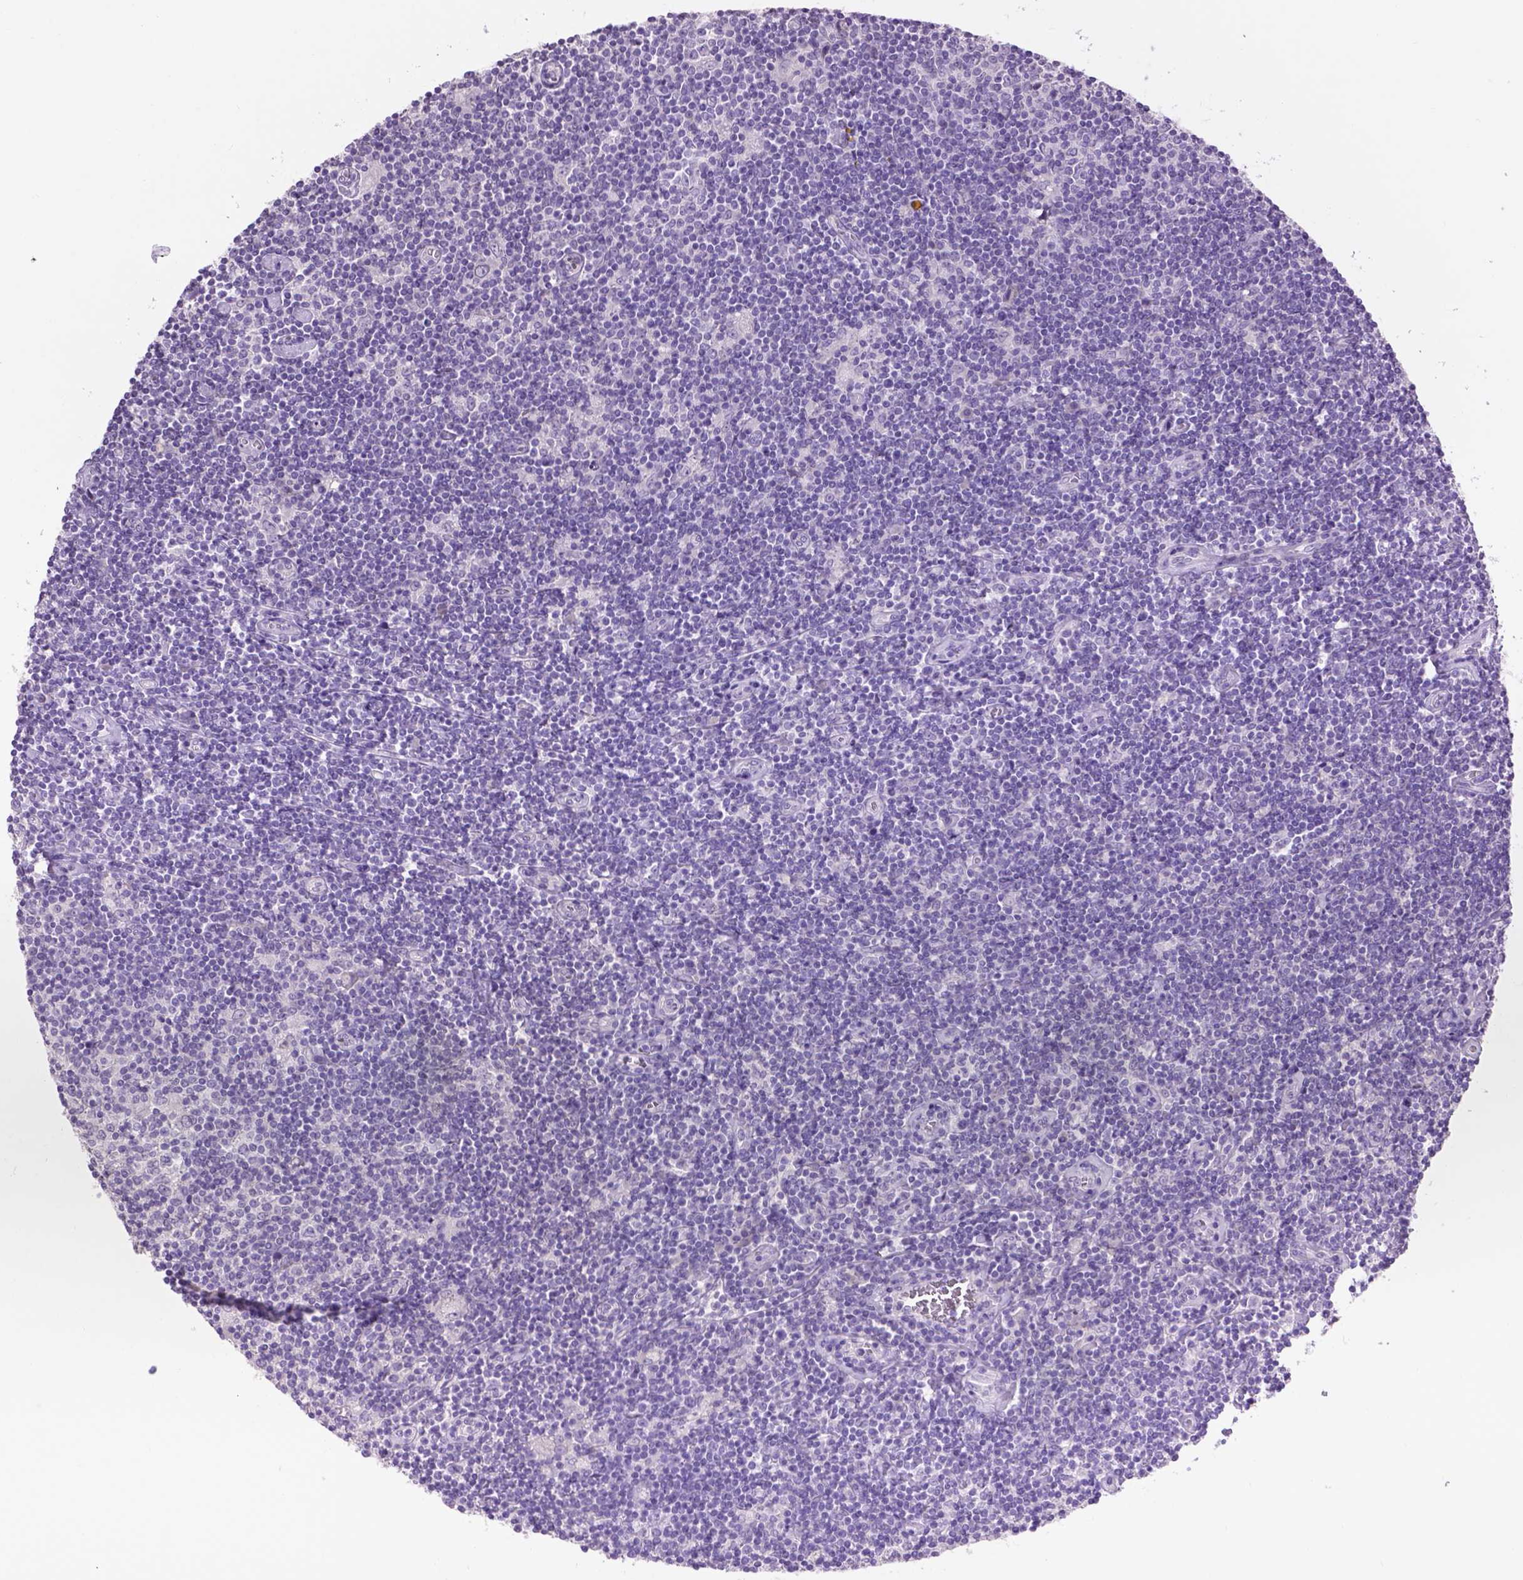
{"staining": {"intensity": "negative", "quantity": "none", "location": "none"}, "tissue": "lymphoma", "cell_type": "Tumor cells", "image_type": "cancer", "snomed": [{"axis": "morphology", "description": "Hodgkin's disease, NOS"}, {"axis": "topography", "description": "Lymph node"}], "caption": "Immunohistochemistry image of neoplastic tissue: human lymphoma stained with DAB demonstrates no significant protein expression in tumor cells.", "gene": "CRYBA4", "patient": {"sex": "male", "age": 40}}